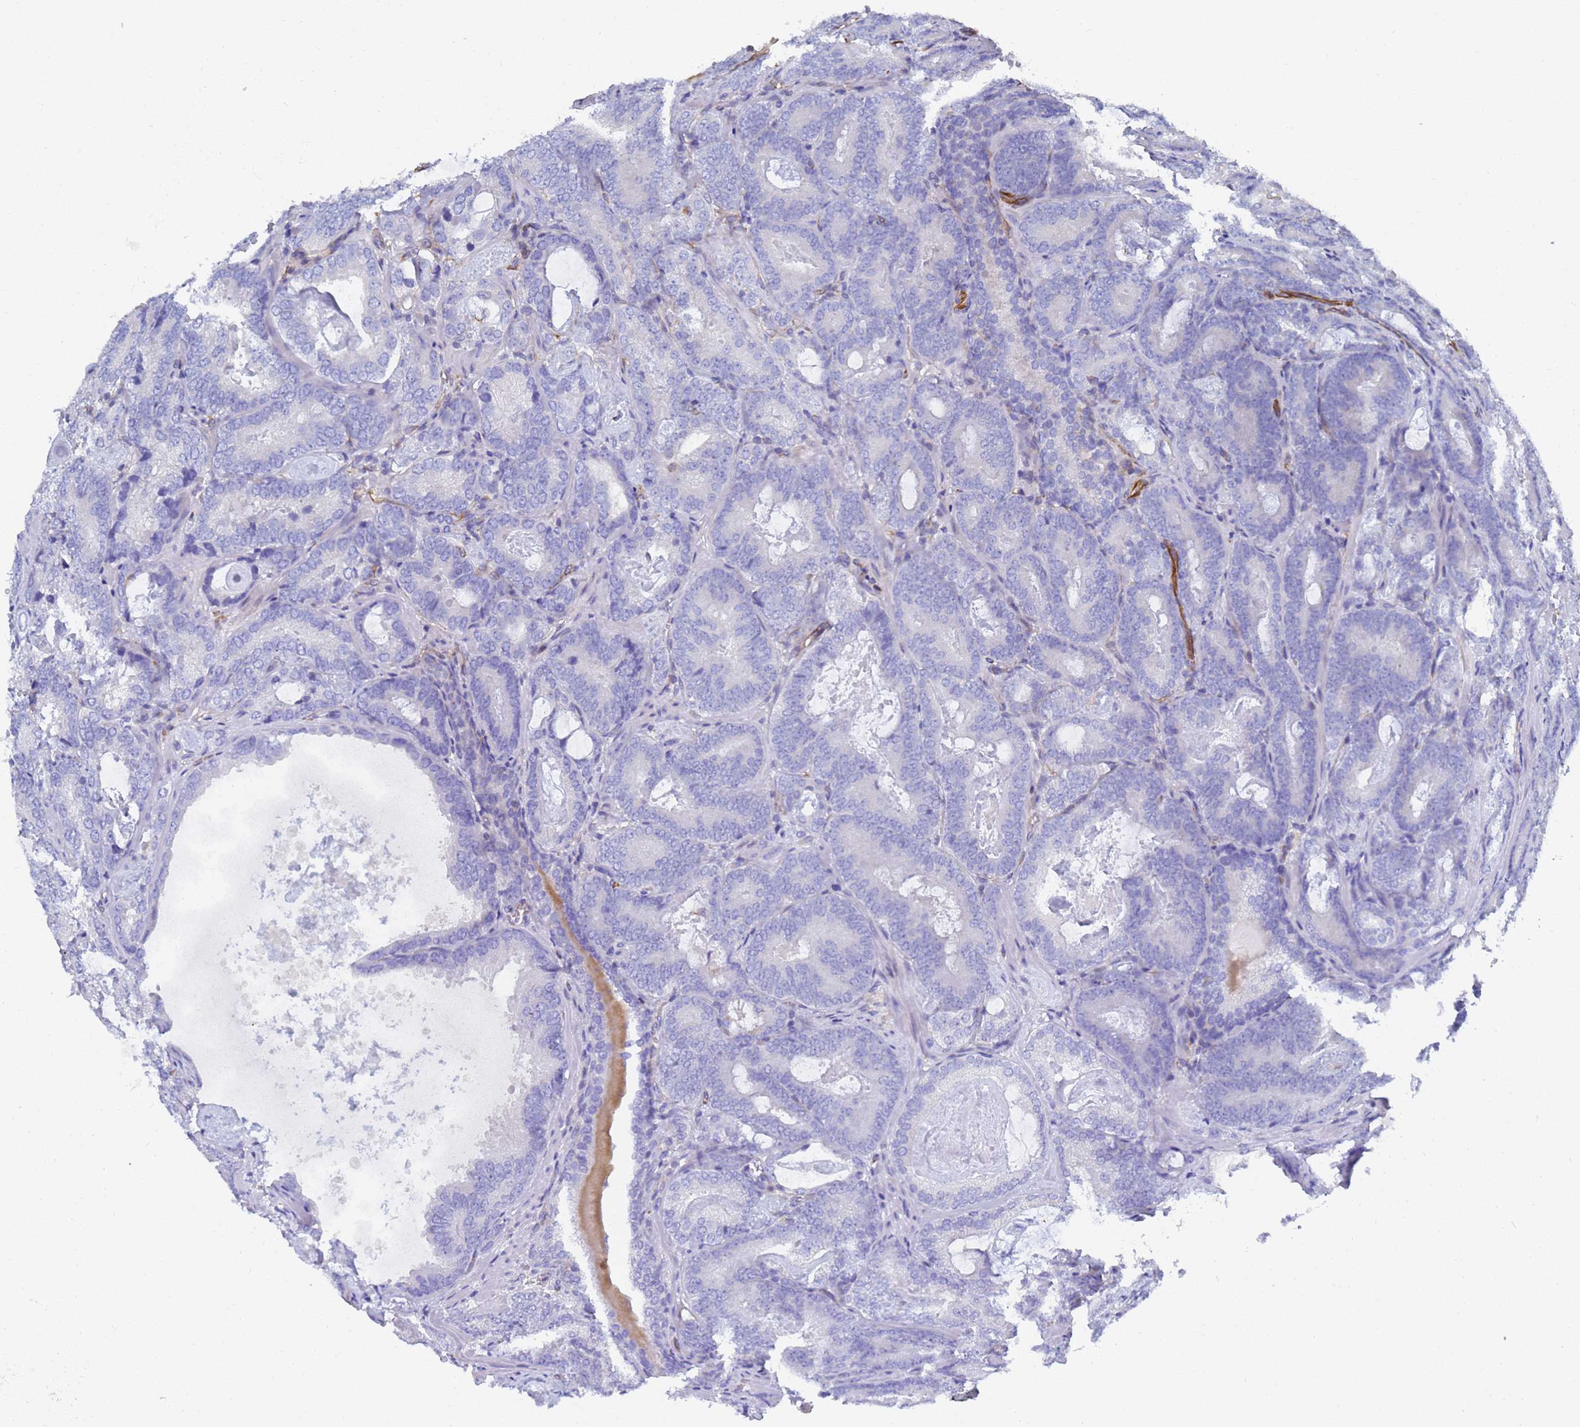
{"staining": {"intensity": "negative", "quantity": "none", "location": "none"}, "tissue": "prostate cancer", "cell_type": "Tumor cells", "image_type": "cancer", "snomed": [{"axis": "morphology", "description": "Adenocarcinoma, Low grade"}, {"axis": "topography", "description": "Prostate"}], "caption": "Protein analysis of prostate adenocarcinoma (low-grade) exhibits no significant positivity in tumor cells.", "gene": "SYT13", "patient": {"sex": "male", "age": 60}}